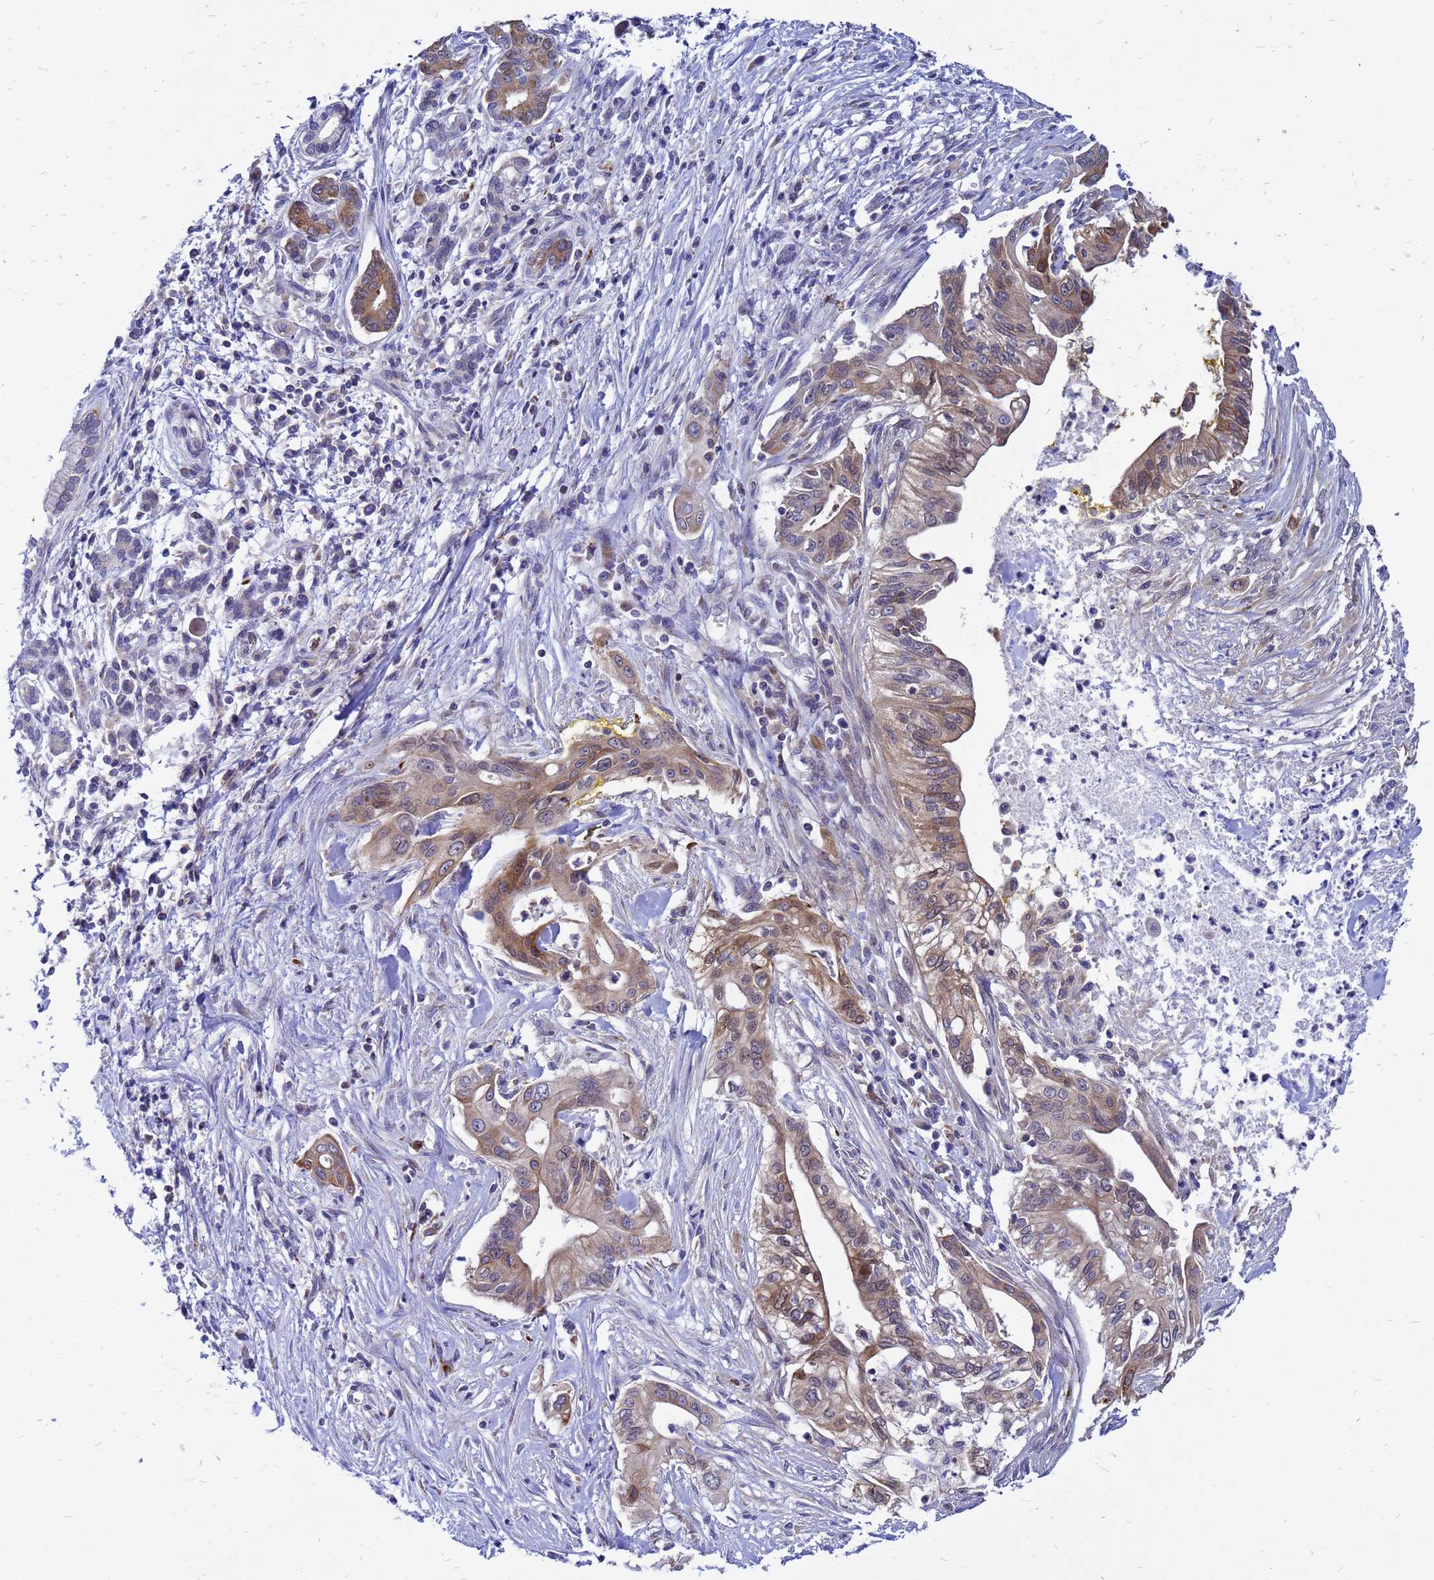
{"staining": {"intensity": "moderate", "quantity": ">75%", "location": "cytoplasmic/membranous"}, "tissue": "pancreatic cancer", "cell_type": "Tumor cells", "image_type": "cancer", "snomed": [{"axis": "morphology", "description": "Adenocarcinoma, NOS"}, {"axis": "topography", "description": "Pancreas"}], "caption": "Pancreatic cancer (adenocarcinoma) was stained to show a protein in brown. There is medium levels of moderate cytoplasmic/membranous staining in about >75% of tumor cells. The staining was performed using DAB (3,3'-diaminobenzidine) to visualize the protein expression in brown, while the nuclei were stained in blue with hematoxylin (Magnification: 20x).", "gene": "FHIP1A", "patient": {"sex": "male", "age": 58}}